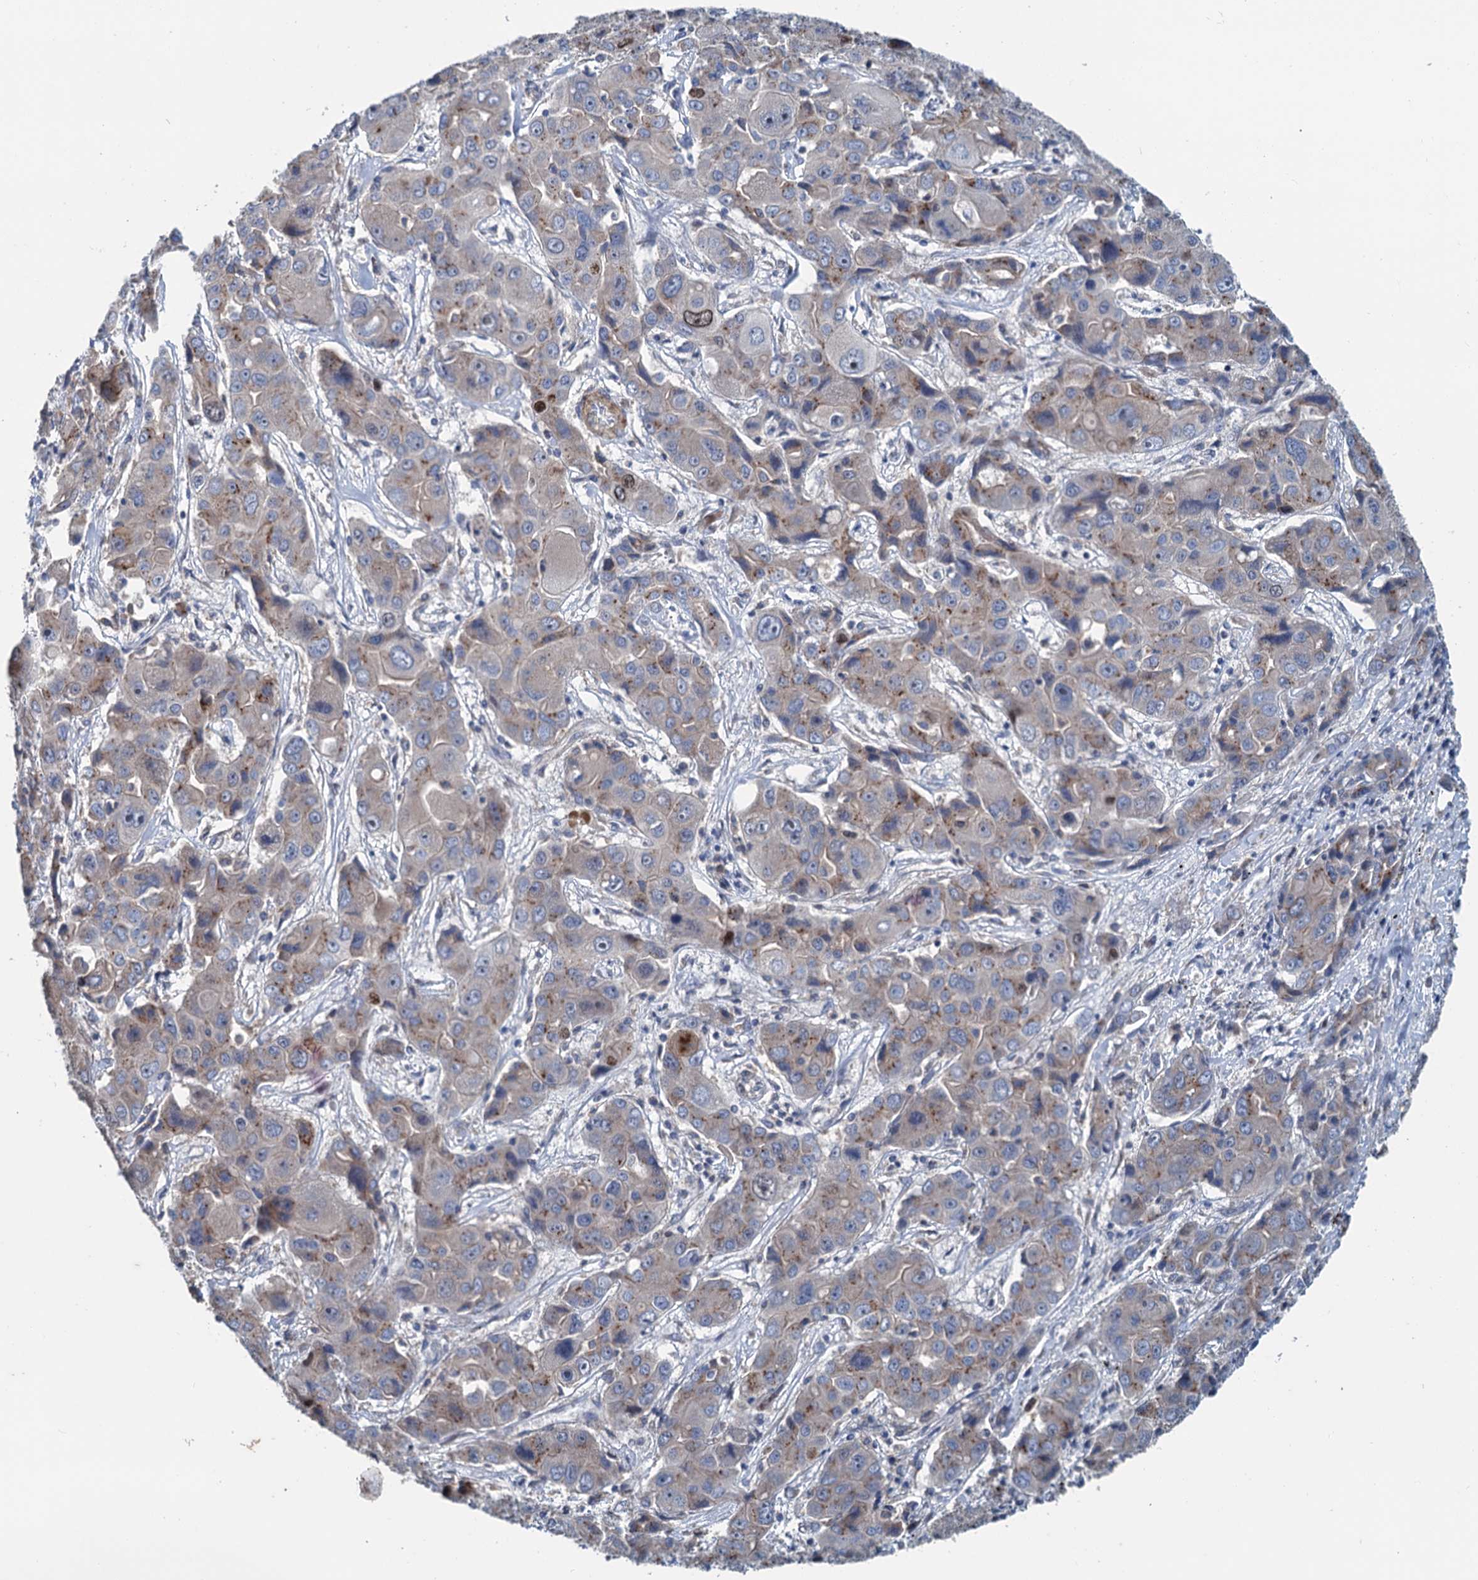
{"staining": {"intensity": "moderate", "quantity": "<25%", "location": "cytoplasmic/membranous"}, "tissue": "liver cancer", "cell_type": "Tumor cells", "image_type": "cancer", "snomed": [{"axis": "morphology", "description": "Cholangiocarcinoma"}, {"axis": "topography", "description": "Liver"}], "caption": "Immunohistochemical staining of liver cancer (cholangiocarcinoma) demonstrates low levels of moderate cytoplasmic/membranous protein expression in about <25% of tumor cells.", "gene": "TEDC1", "patient": {"sex": "male", "age": 67}}